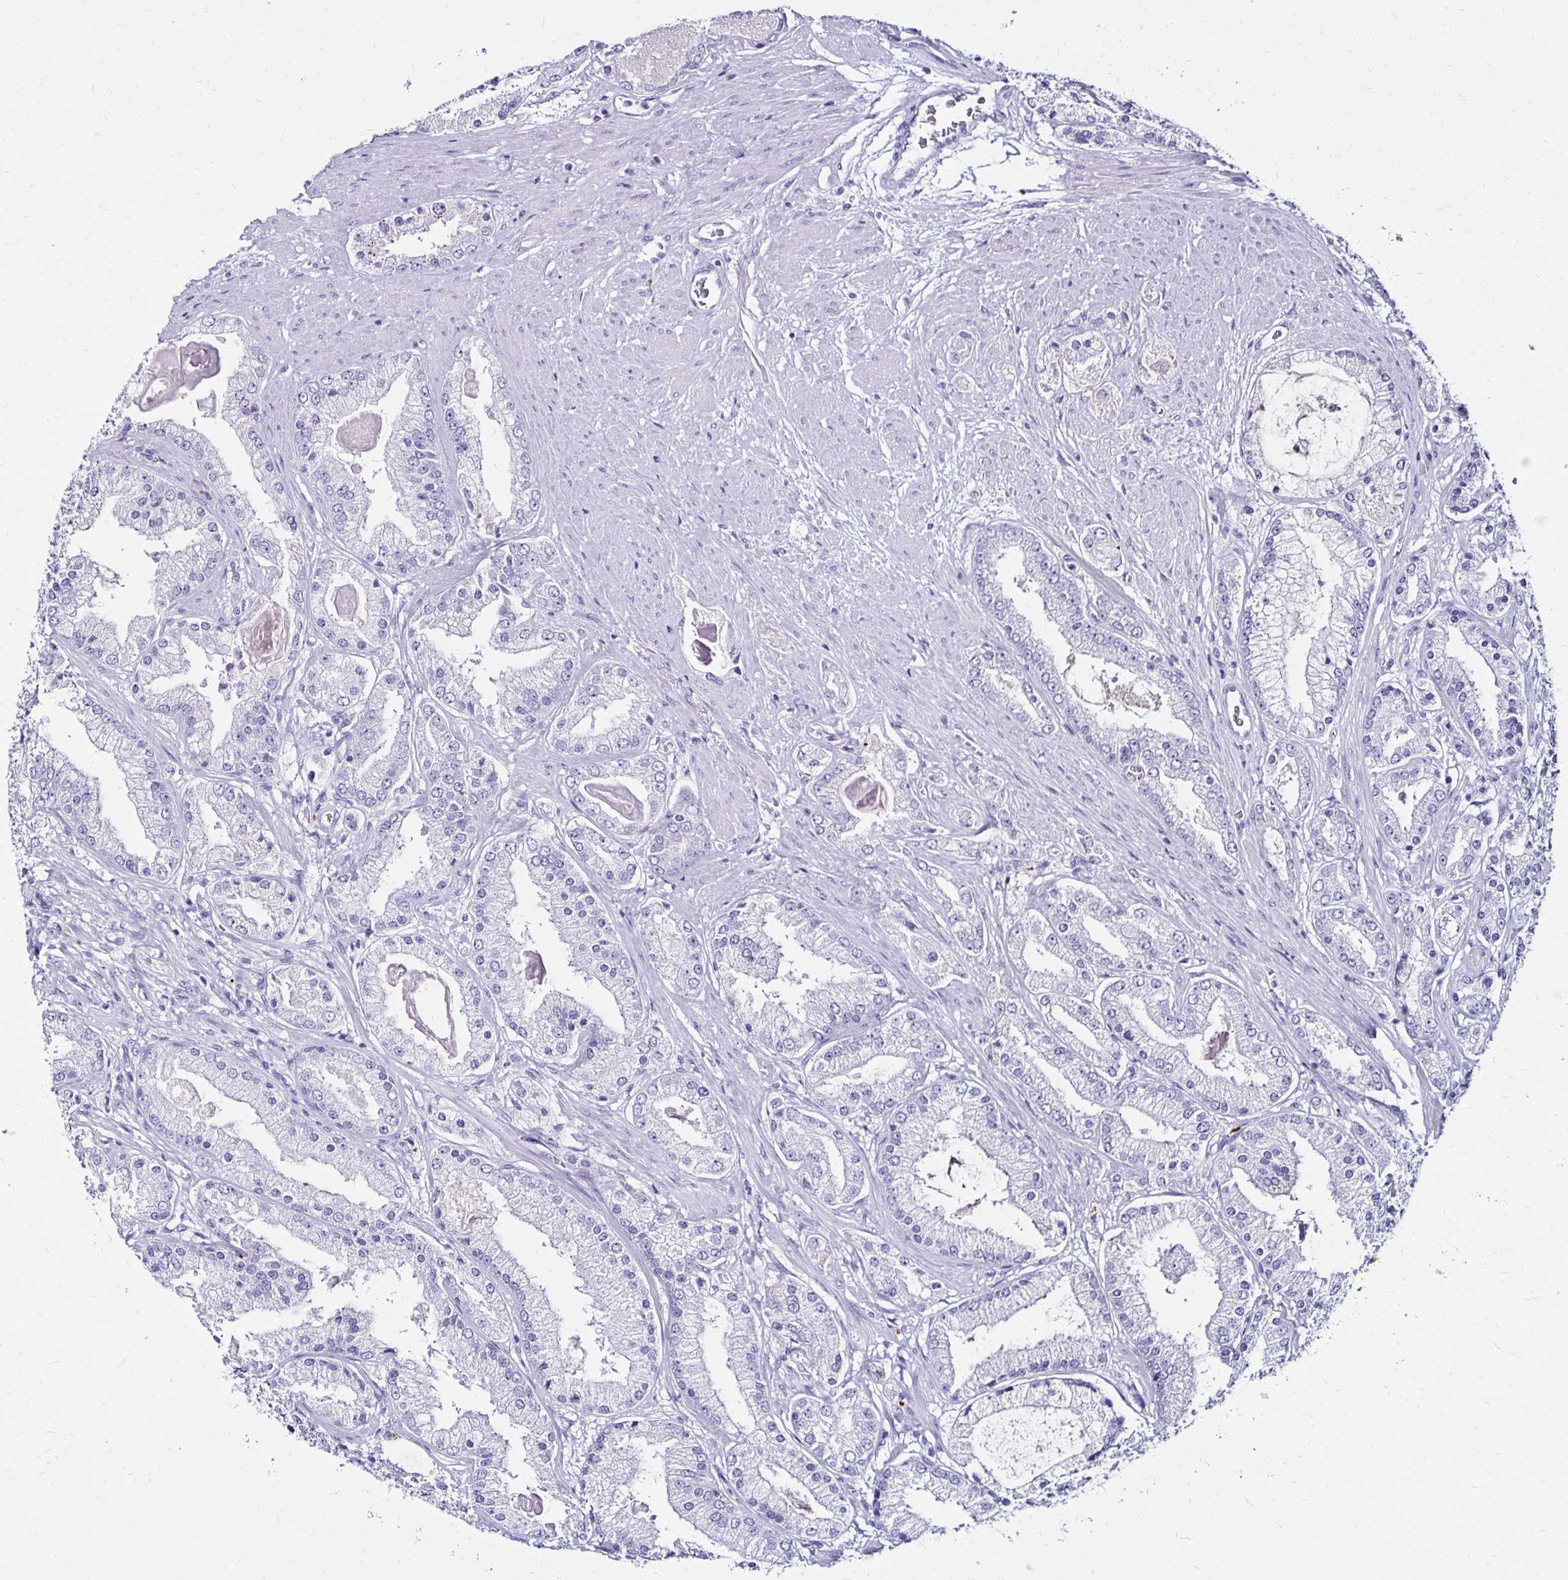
{"staining": {"intensity": "negative", "quantity": "none", "location": "none"}, "tissue": "prostate cancer", "cell_type": "Tumor cells", "image_type": "cancer", "snomed": [{"axis": "morphology", "description": "Adenocarcinoma, High grade"}, {"axis": "topography", "description": "Prostate"}], "caption": "This is an immunohistochemistry micrograph of prostate cancer. There is no staining in tumor cells.", "gene": "KCNT1", "patient": {"sex": "male", "age": 67}}